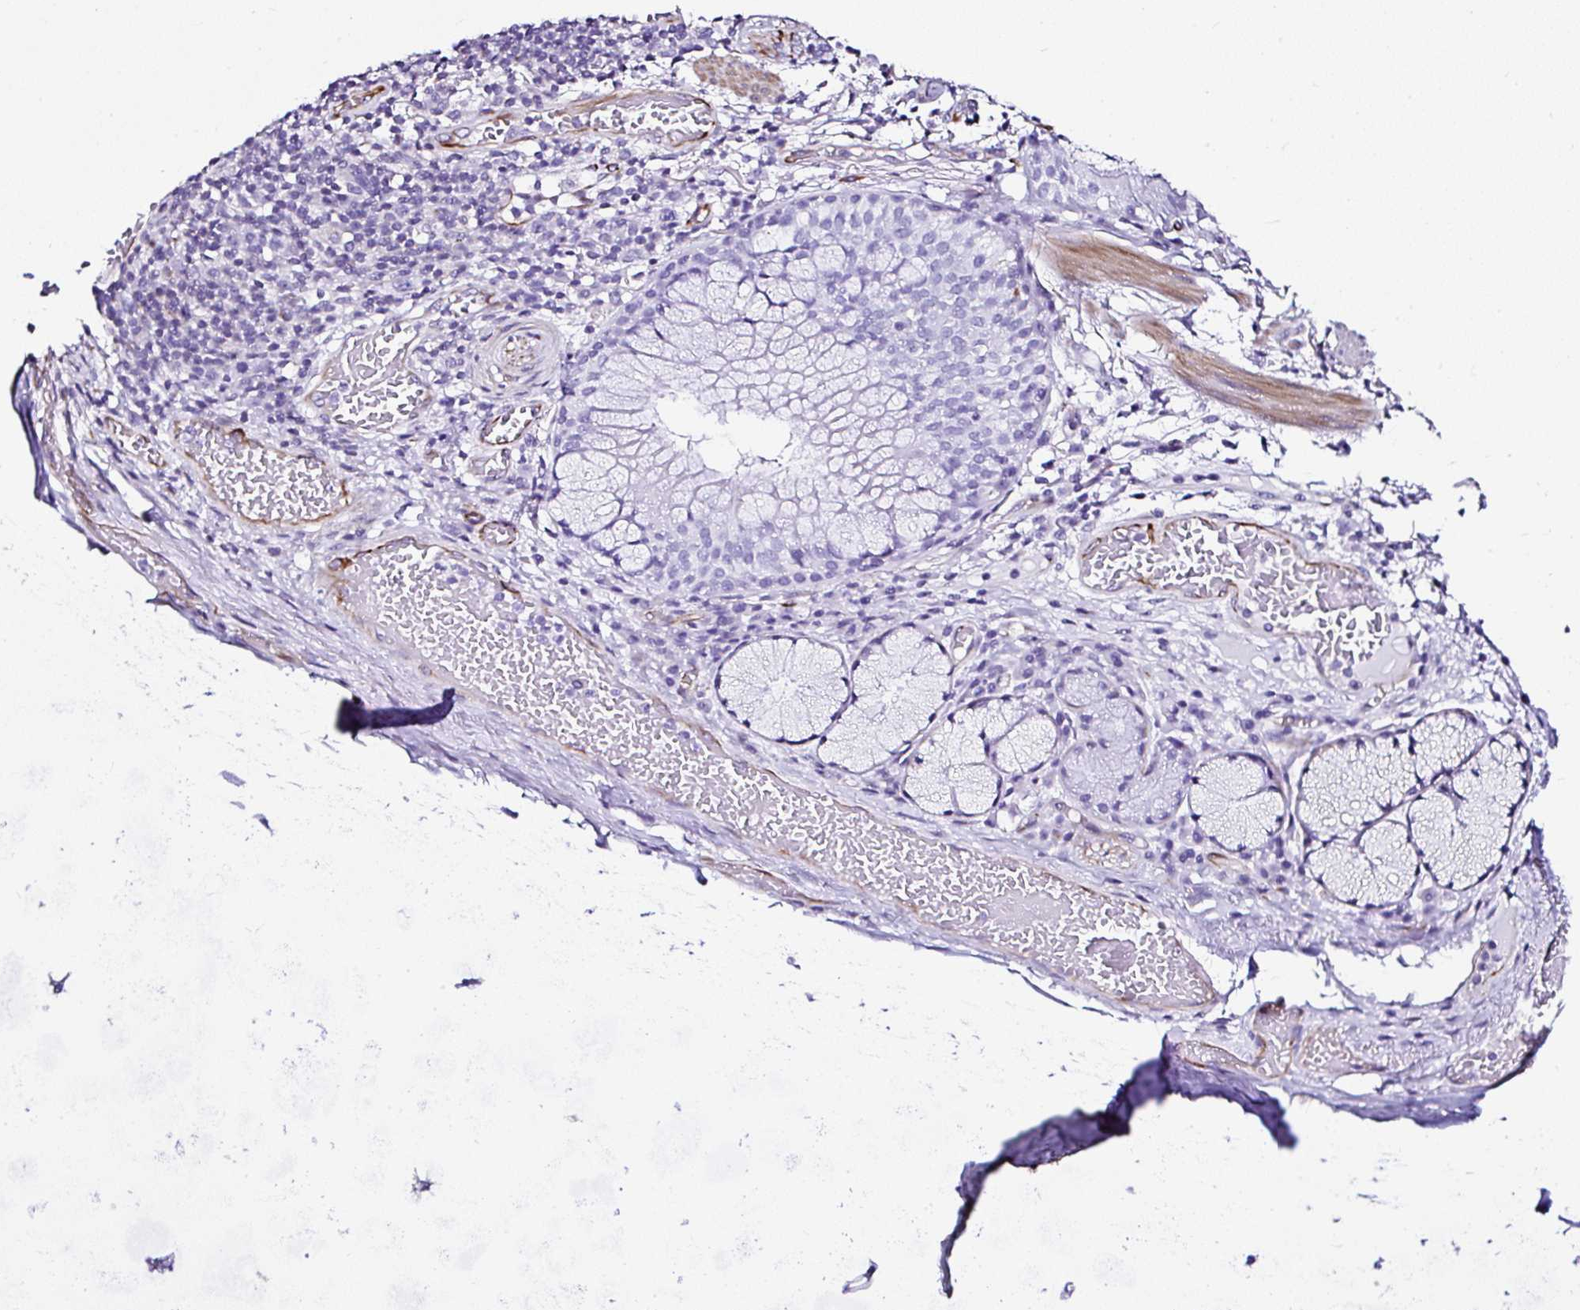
{"staining": {"intensity": "negative", "quantity": "none", "location": "none"}, "tissue": "adipose tissue", "cell_type": "Adipocytes", "image_type": "normal", "snomed": [{"axis": "morphology", "description": "Normal tissue, NOS"}, {"axis": "topography", "description": "Cartilage tissue"}, {"axis": "topography", "description": "Bronchus"}], "caption": "Human adipose tissue stained for a protein using immunohistochemistry (IHC) exhibits no staining in adipocytes.", "gene": "DEPDC5", "patient": {"sex": "male", "age": 56}}